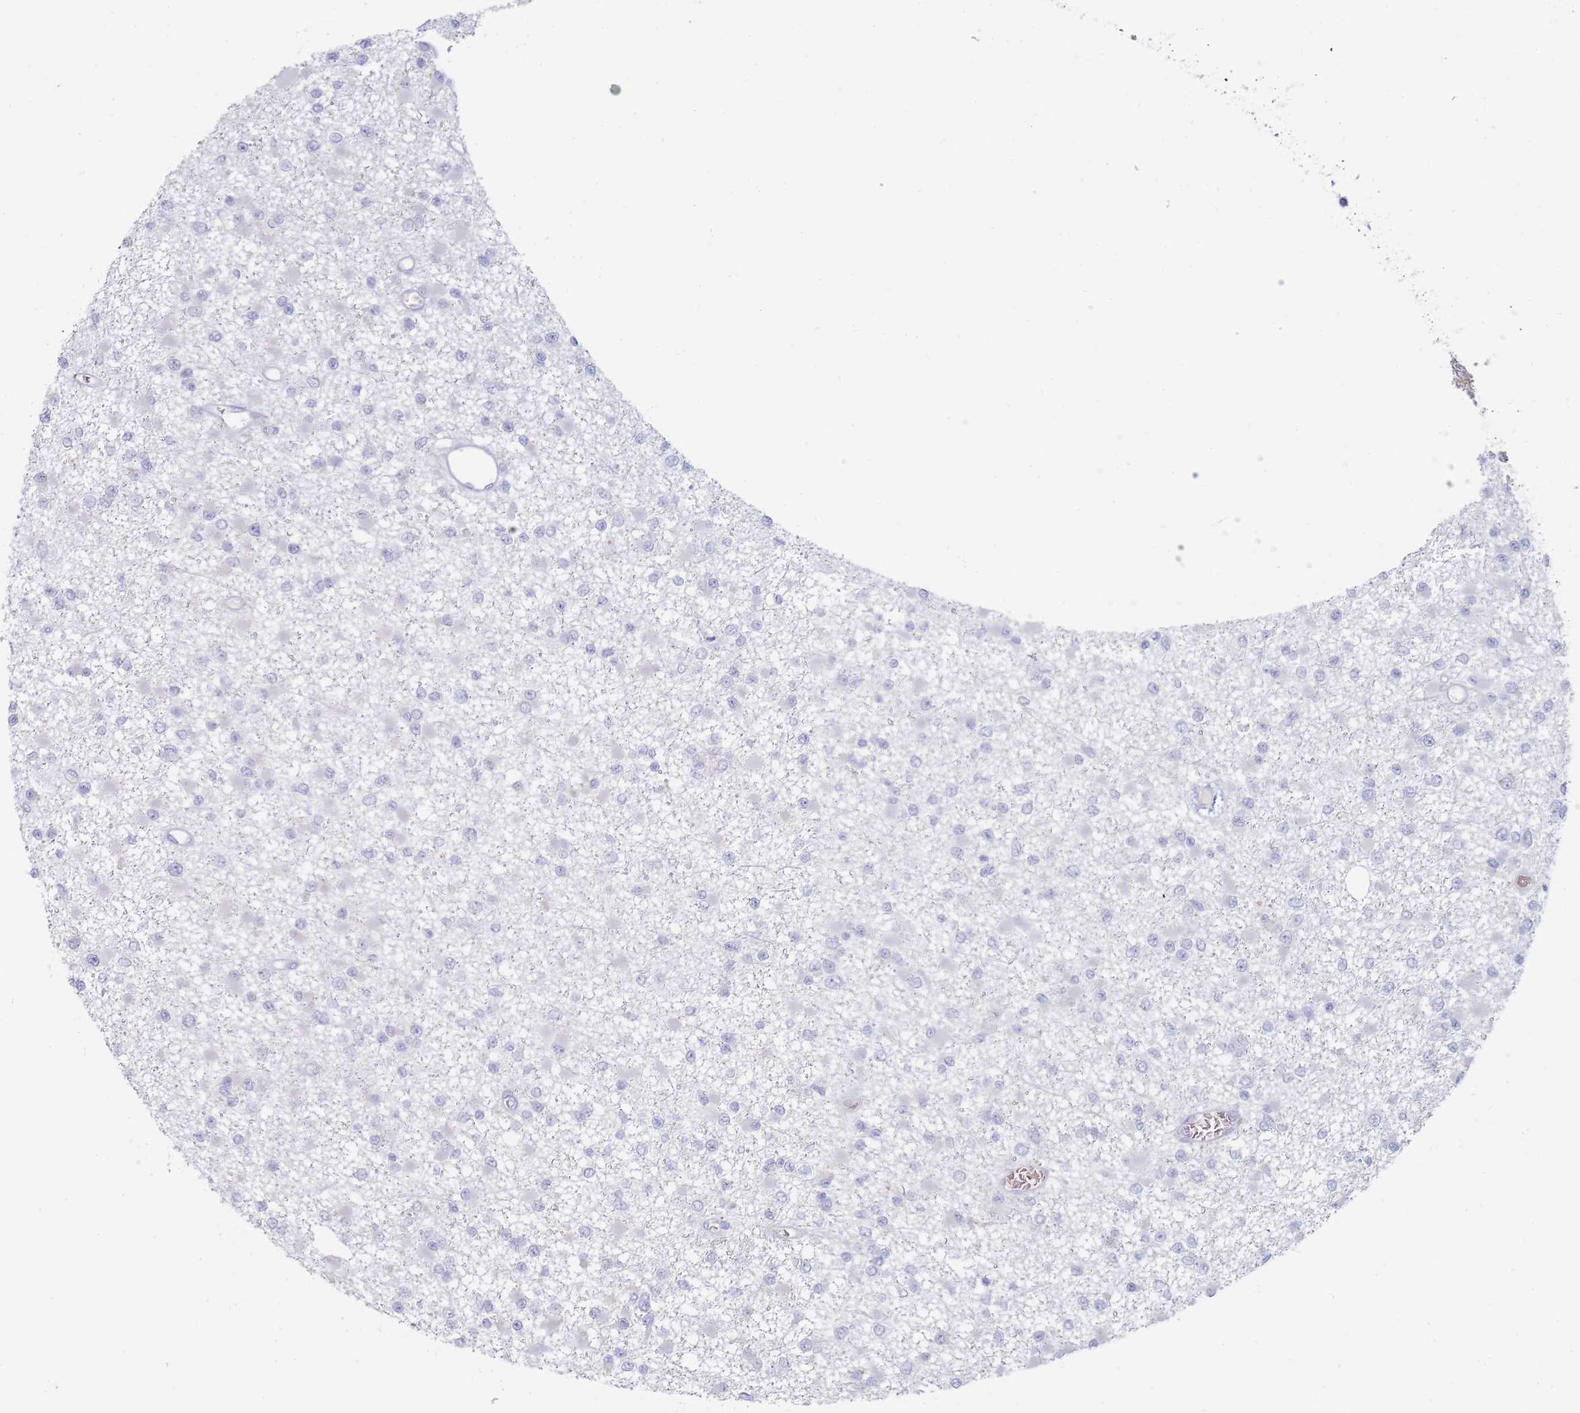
{"staining": {"intensity": "negative", "quantity": "none", "location": "none"}, "tissue": "glioma", "cell_type": "Tumor cells", "image_type": "cancer", "snomed": [{"axis": "morphology", "description": "Glioma, malignant, Low grade"}, {"axis": "topography", "description": "Brain"}], "caption": "There is no significant positivity in tumor cells of glioma.", "gene": "HBG2", "patient": {"sex": "female", "age": 22}}